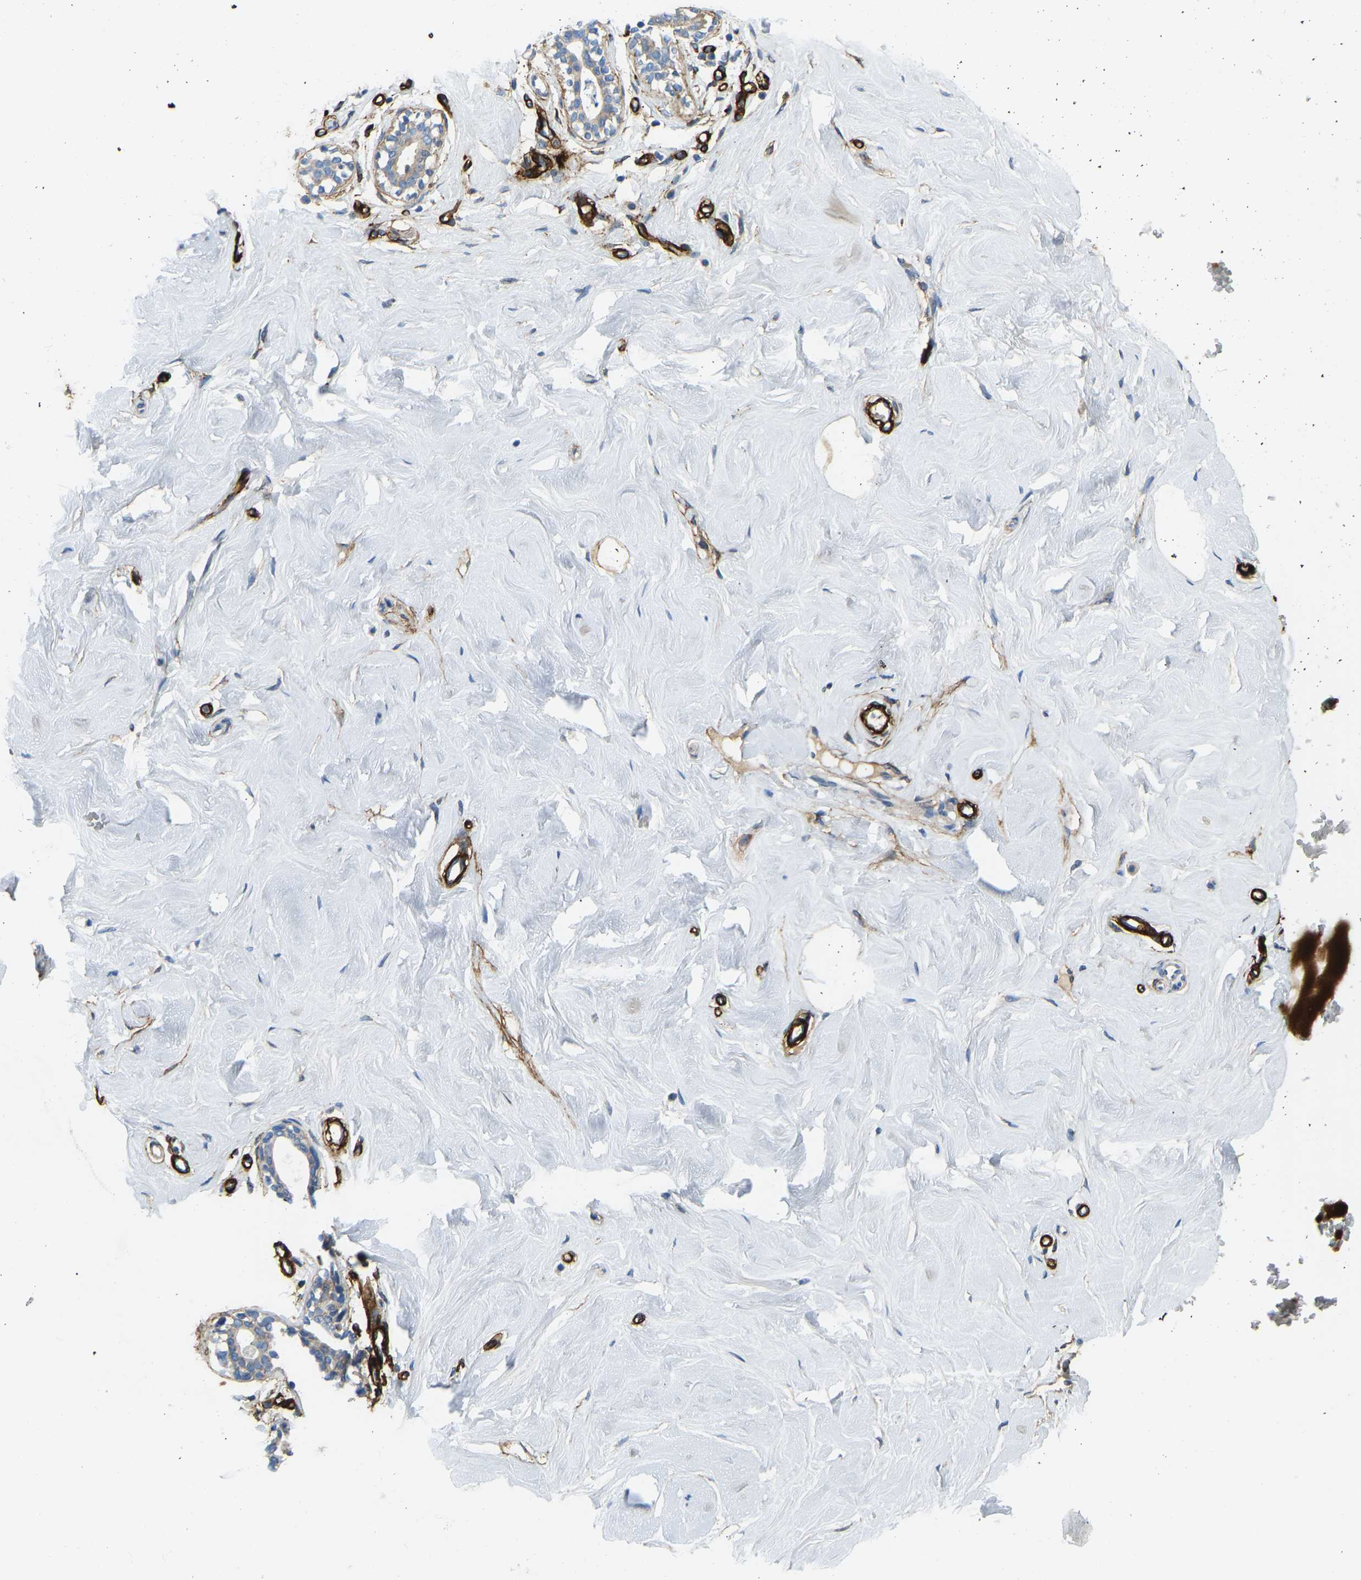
{"staining": {"intensity": "moderate", "quantity": "<25%", "location": "cytoplasmic/membranous"}, "tissue": "breast", "cell_type": "Adipocytes", "image_type": "normal", "snomed": [{"axis": "morphology", "description": "Normal tissue, NOS"}, {"axis": "topography", "description": "Breast"}], "caption": "Moderate cytoplasmic/membranous positivity for a protein is present in approximately <25% of adipocytes of unremarkable breast using immunohistochemistry.", "gene": "COL15A1", "patient": {"sex": "female", "age": 23}}